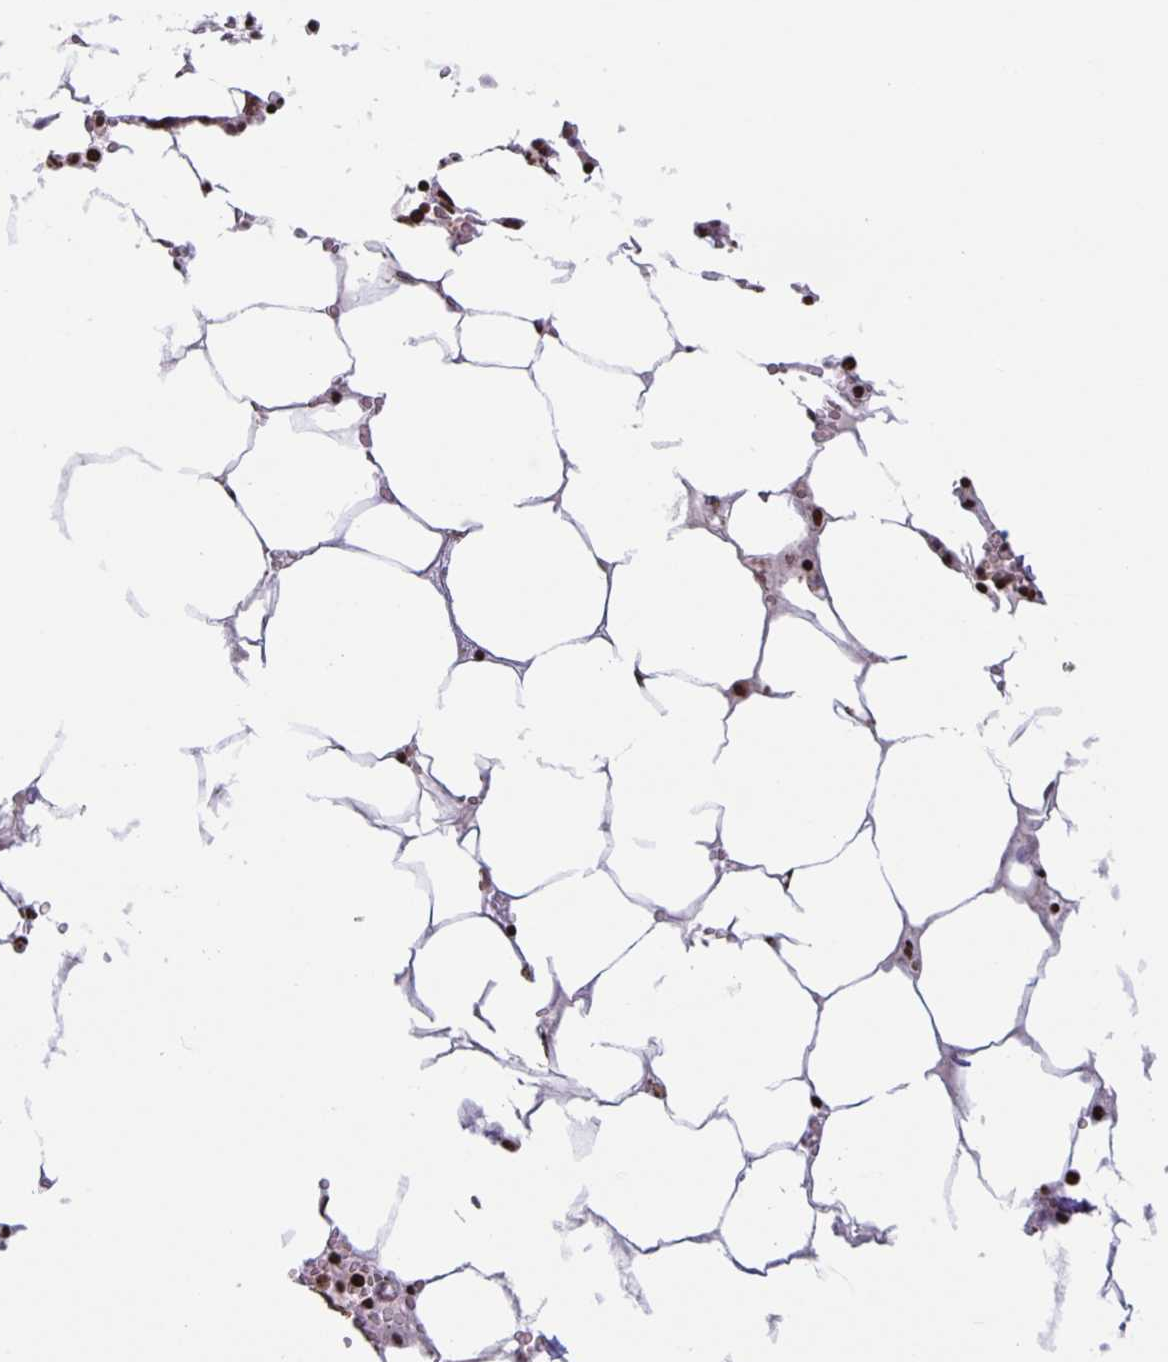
{"staining": {"intensity": "strong", "quantity": "25%-75%", "location": "nuclear"}, "tissue": "bone marrow", "cell_type": "Hematopoietic cells", "image_type": "normal", "snomed": [{"axis": "morphology", "description": "Normal tissue, NOS"}, {"axis": "topography", "description": "Bone marrow"}], "caption": "Protein staining by immunohistochemistry displays strong nuclear staining in about 25%-75% of hematopoietic cells in benign bone marrow.", "gene": "DUT", "patient": {"sex": "male", "age": 64}}